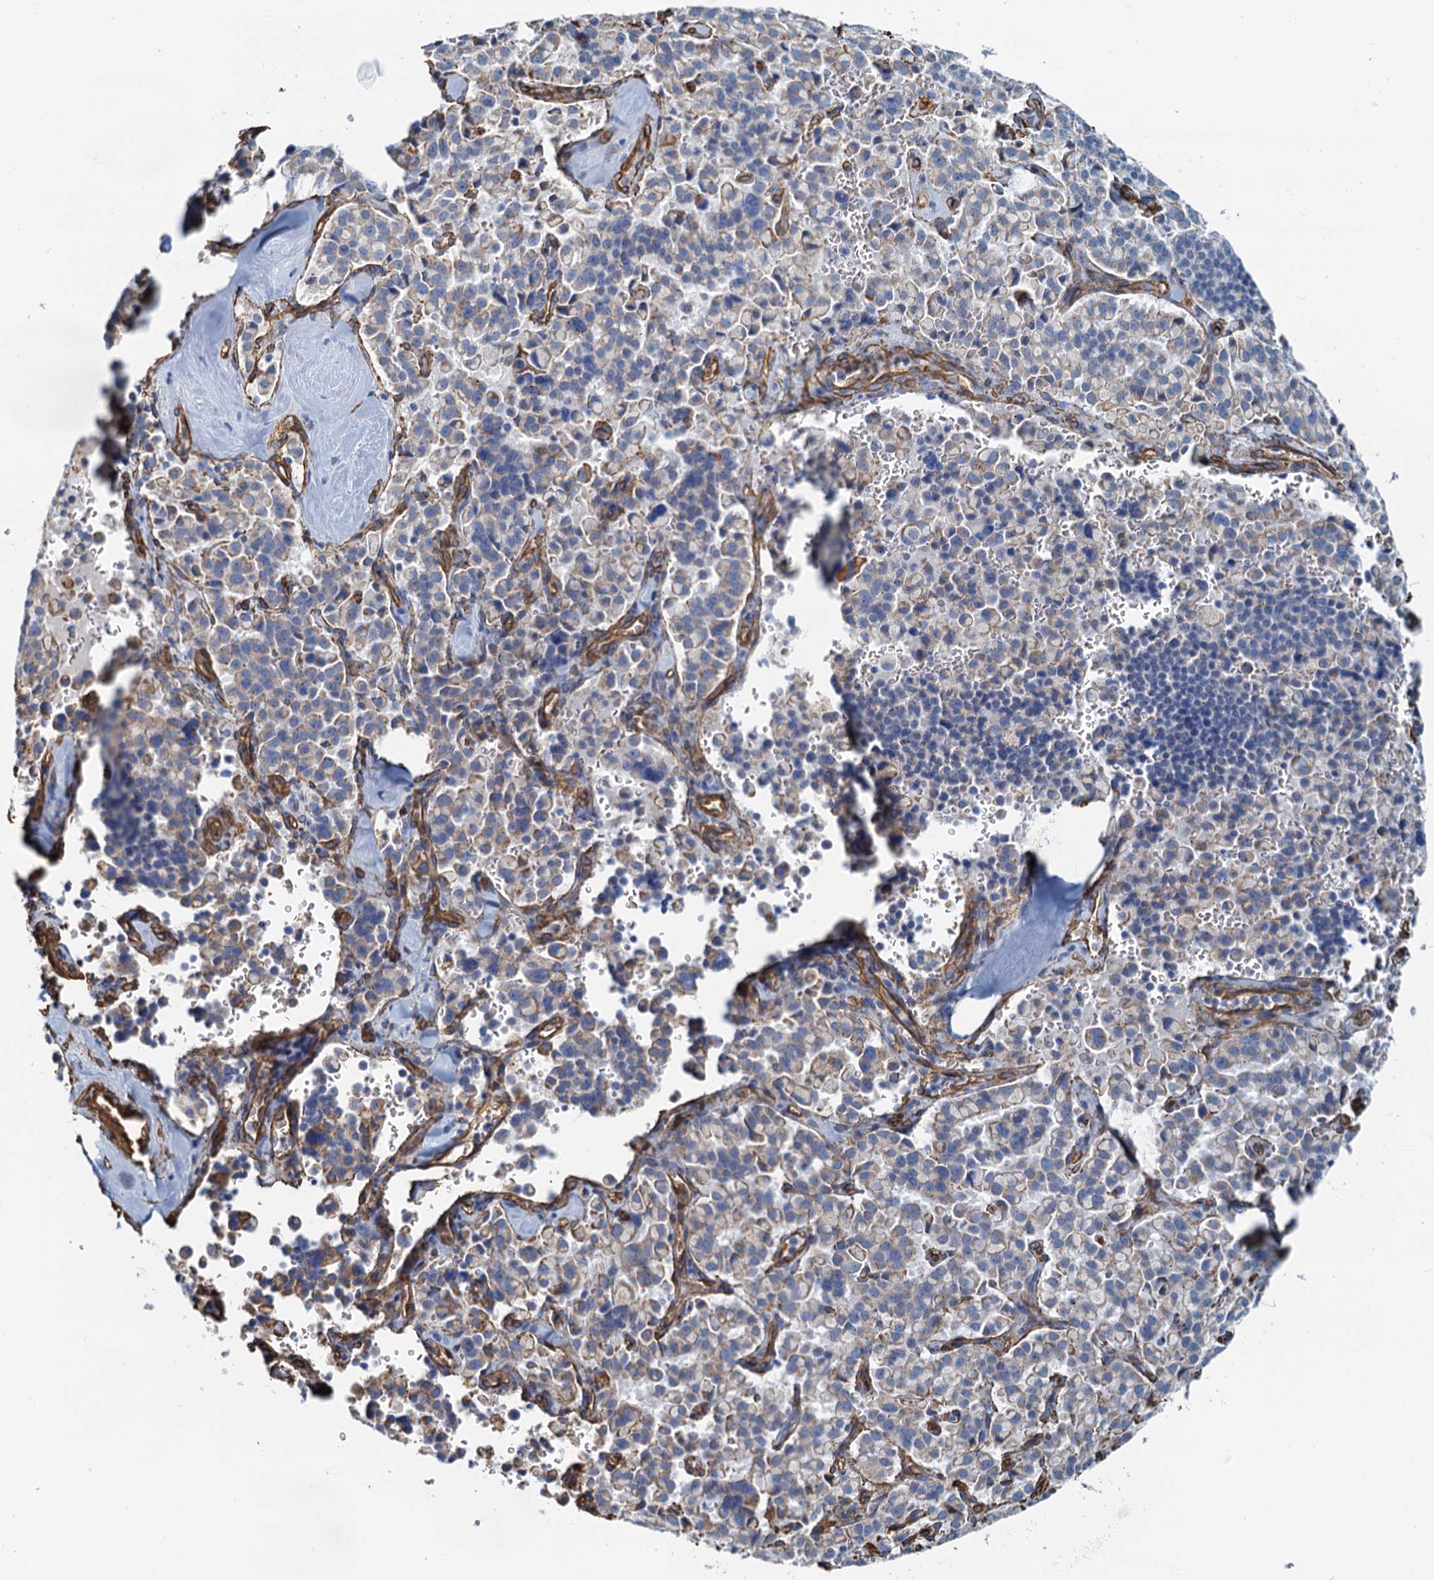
{"staining": {"intensity": "weak", "quantity": "25%-75%", "location": "cytoplasmic/membranous"}, "tissue": "pancreatic cancer", "cell_type": "Tumor cells", "image_type": "cancer", "snomed": [{"axis": "morphology", "description": "Adenocarcinoma, NOS"}, {"axis": "topography", "description": "Pancreas"}], "caption": "A brown stain labels weak cytoplasmic/membranous expression of a protein in human pancreatic cancer (adenocarcinoma) tumor cells. (IHC, brightfield microscopy, high magnification).", "gene": "DGKG", "patient": {"sex": "male", "age": 65}}